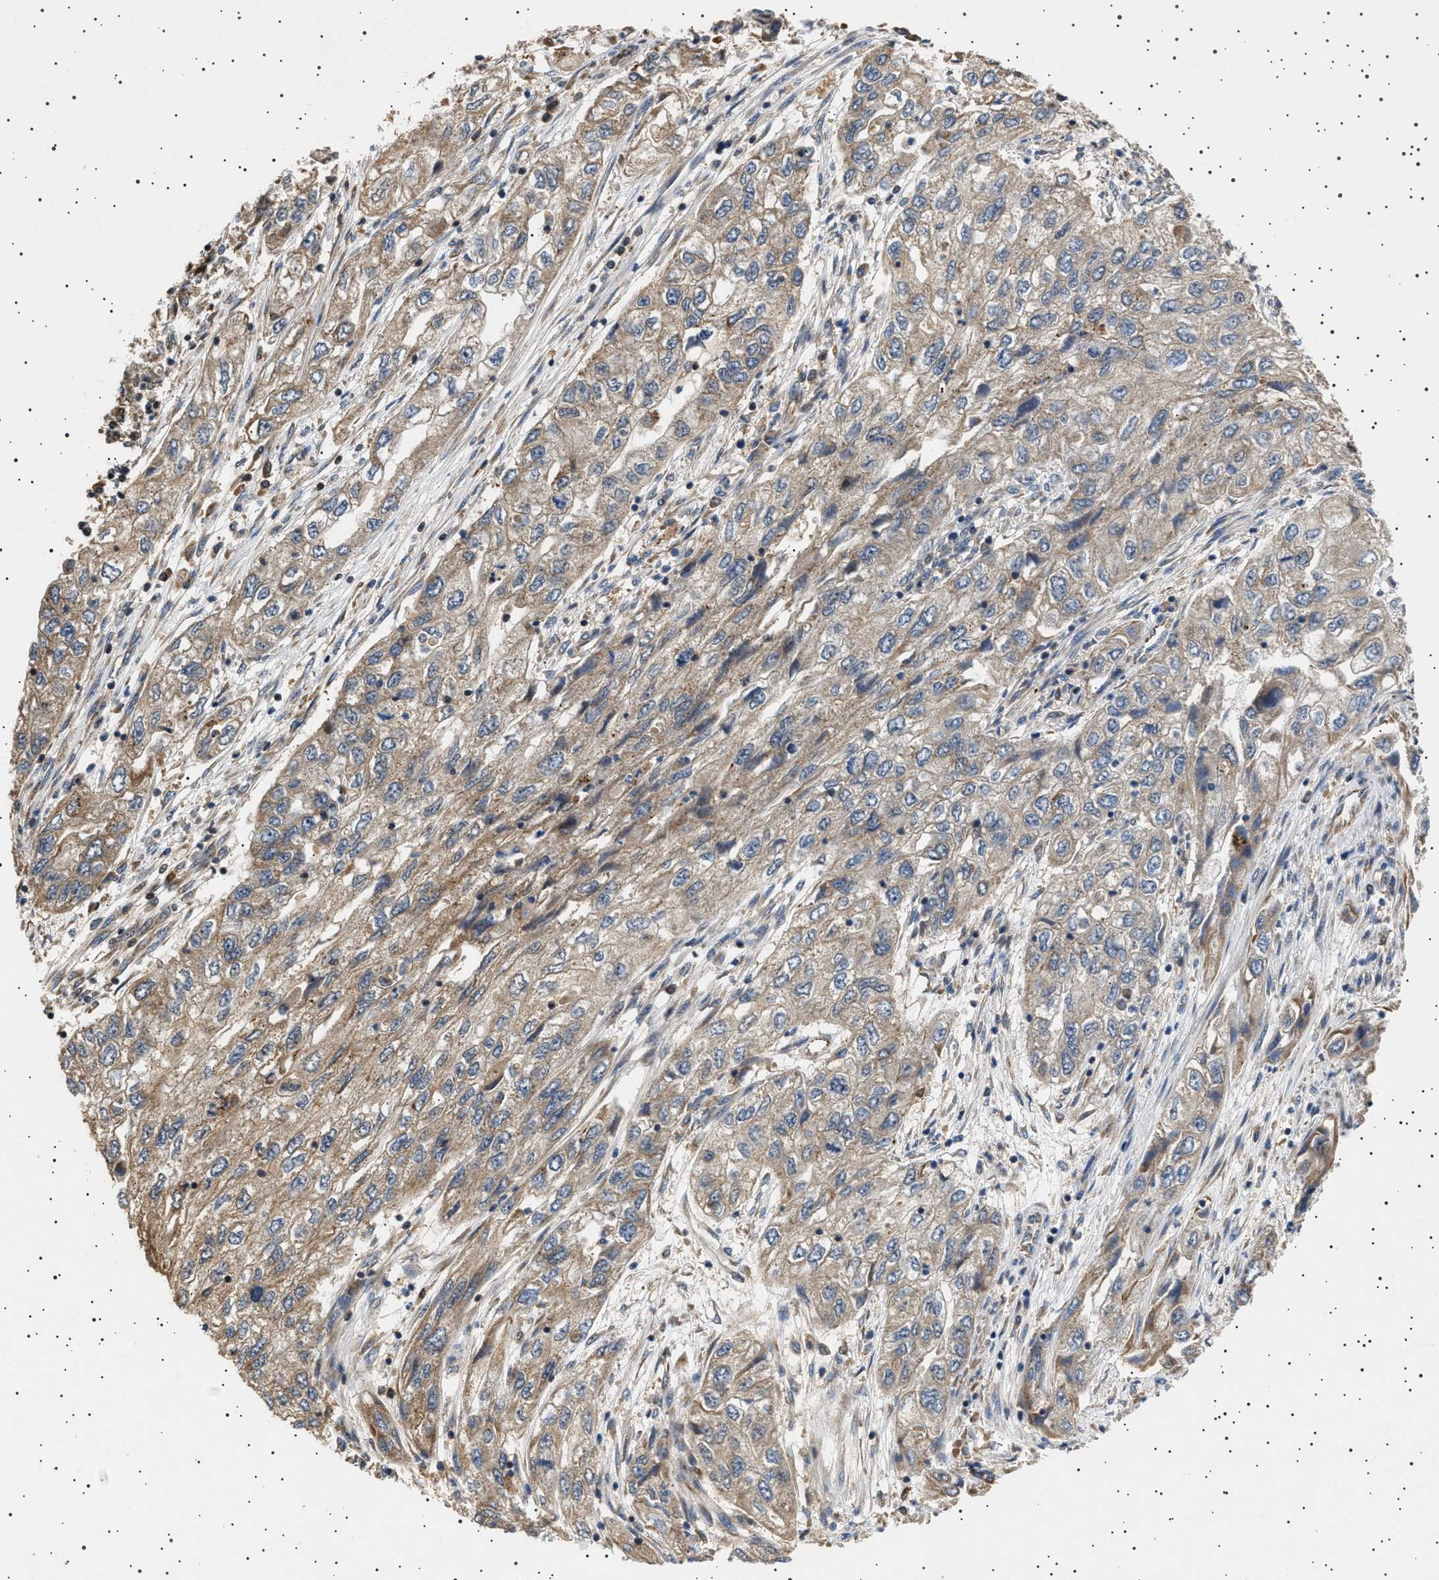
{"staining": {"intensity": "weak", "quantity": ">75%", "location": "cytoplasmic/membranous"}, "tissue": "endometrial cancer", "cell_type": "Tumor cells", "image_type": "cancer", "snomed": [{"axis": "morphology", "description": "Adenocarcinoma, NOS"}, {"axis": "topography", "description": "Endometrium"}], "caption": "Endometrial adenocarcinoma was stained to show a protein in brown. There is low levels of weak cytoplasmic/membranous positivity in approximately >75% of tumor cells.", "gene": "TRUB2", "patient": {"sex": "female", "age": 49}}